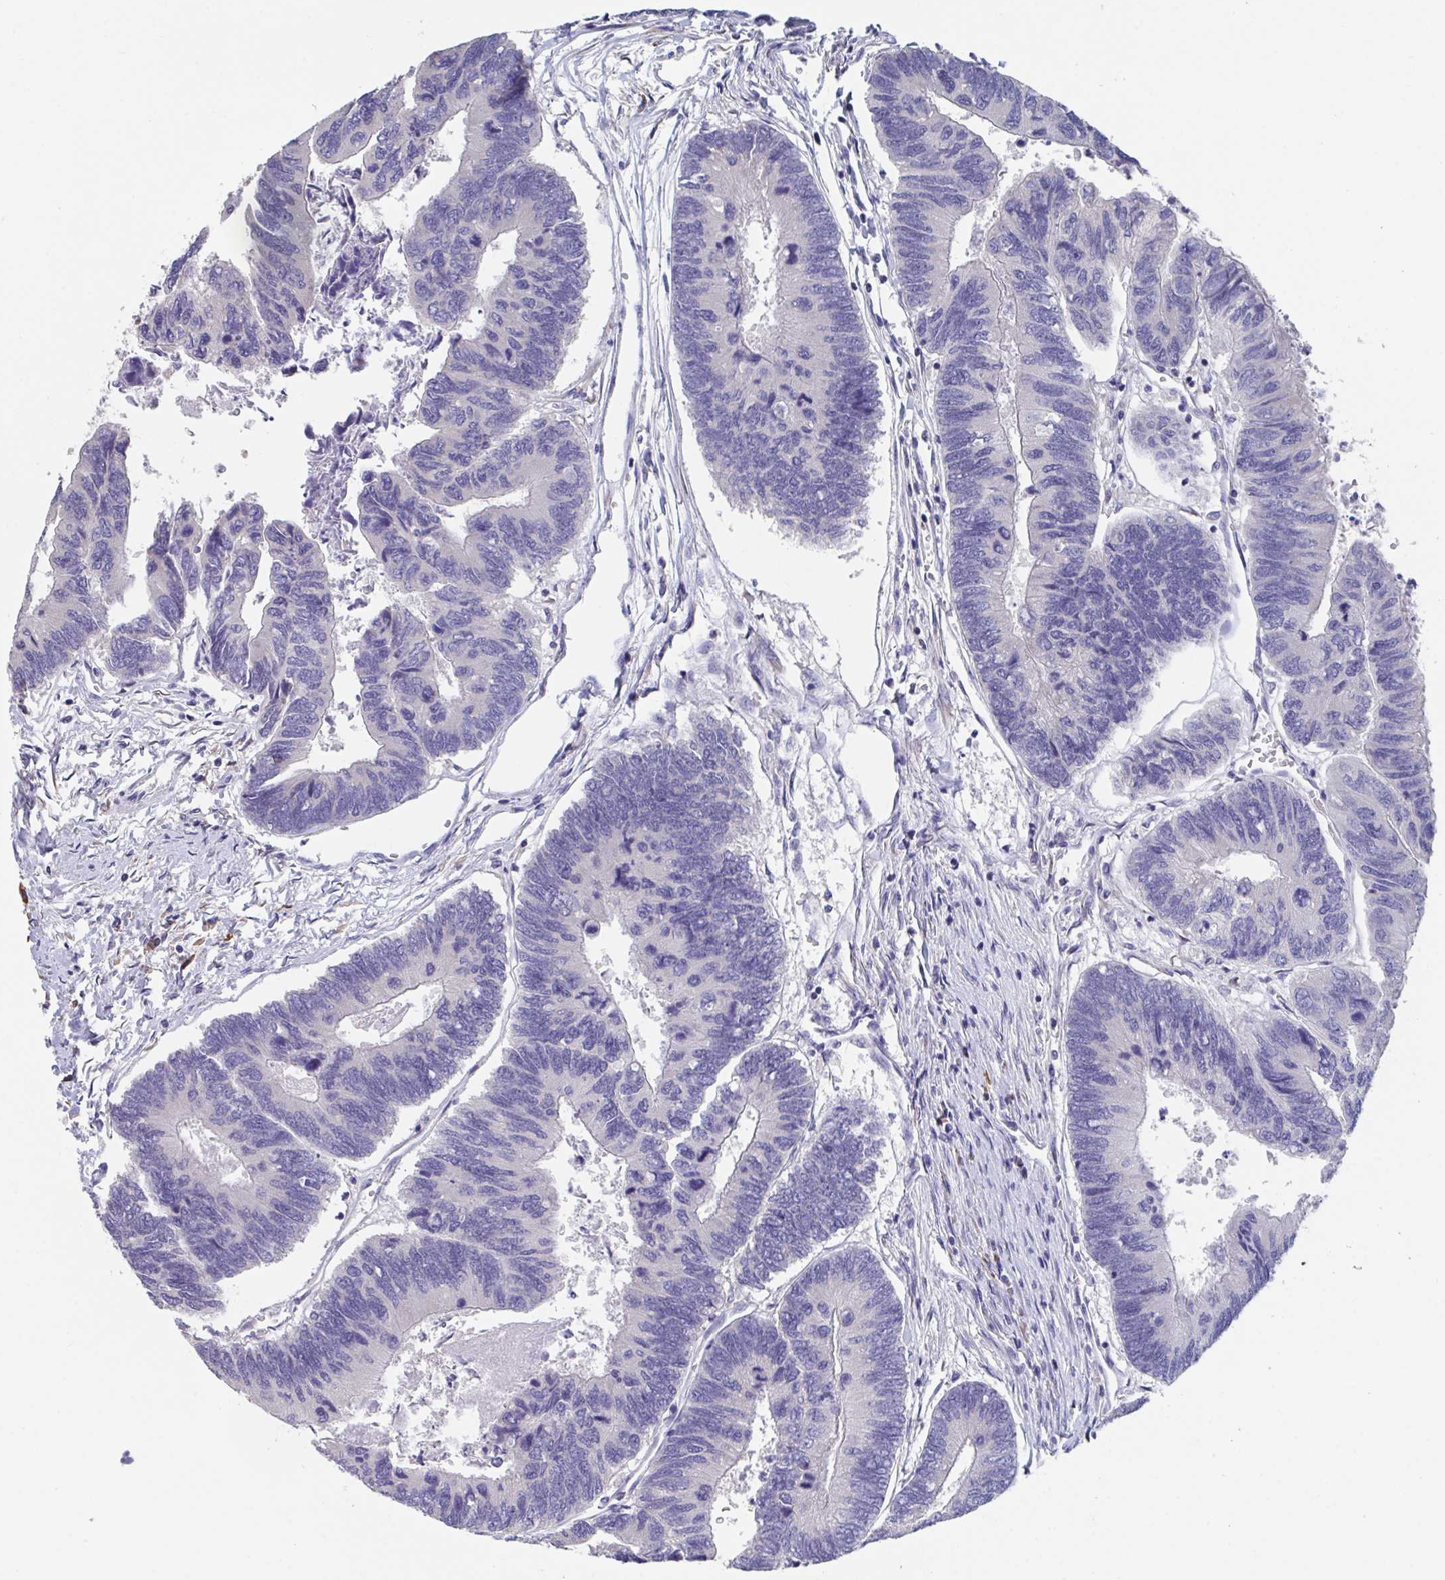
{"staining": {"intensity": "negative", "quantity": "none", "location": "none"}, "tissue": "colorectal cancer", "cell_type": "Tumor cells", "image_type": "cancer", "snomed": [{"axis": "morphology", "description": "Adenocarcinoma, NOS"}, {"axis": "topography", "description": "Colon"}], "caption": "Tumor cells show no significant protein expression in colorectal cancer (adenocarcinoma).", "gene": "LRRC58", "patient": {"sex": "female", "age": 67}}